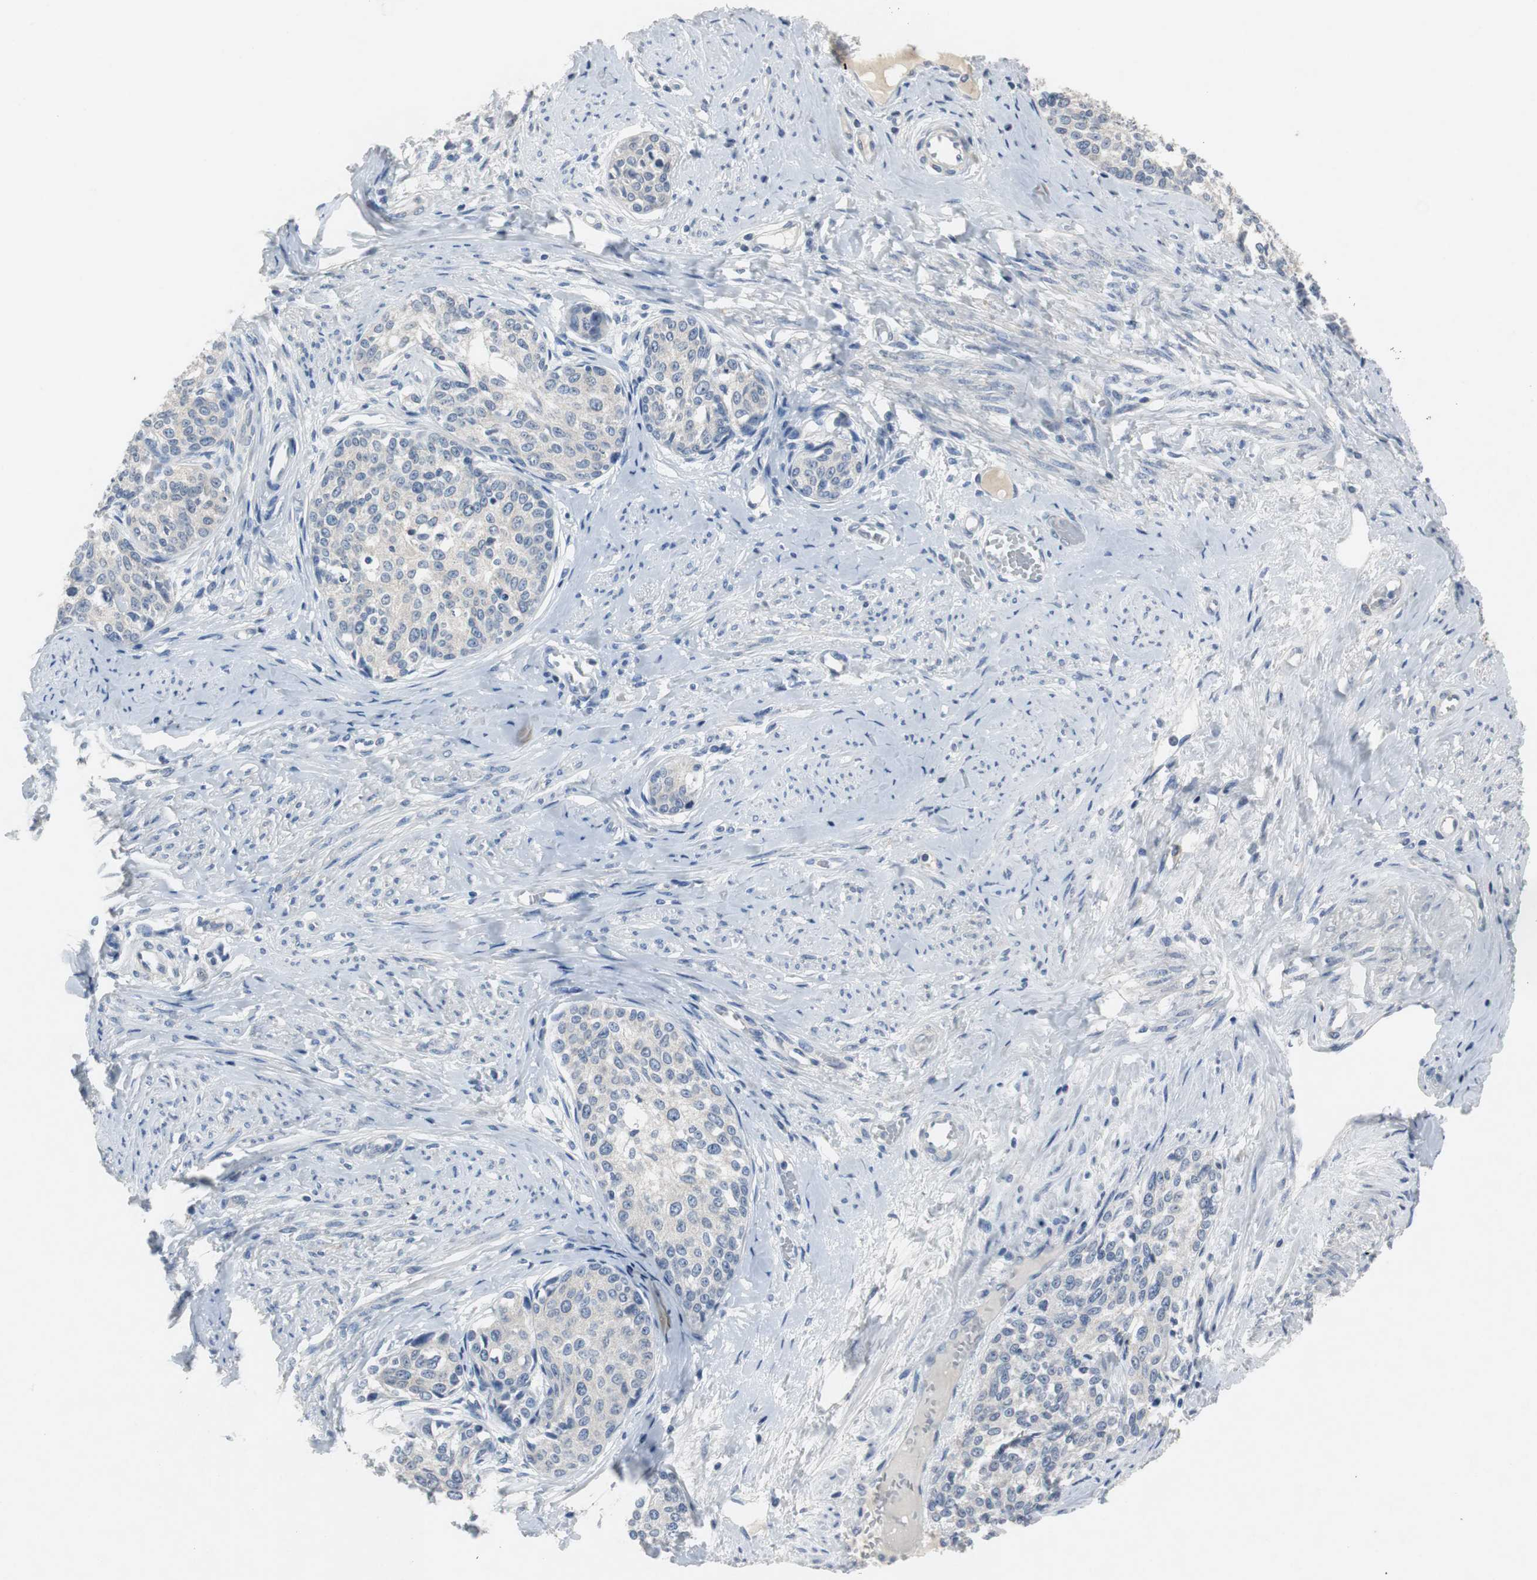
{"staining": {"intensity": "weak", "quantity": ">75%", "location": "cytoplasmic/membranous"}, "tissue": "cervical cancer", "cell_type": "Tumor cells", "image_type": "cancer", "snomed": [{"axis": "morphology", "description": "Squamous cell carcinoma, NOS"}, {"axis": "morphology", "description": "Adenocarcinoma, NOS"}, {"axis": "topography", "description": "Cervix"}], "caption": "DAB immunohistochemical staining of cervical cancer (squamous cell carcinoma) demonstrates weak cytoplasmic/membranous protein expression in about >75% of tumor cells.", "gene": "LRP2", "patient": {"sex": "female", "age": 52}}